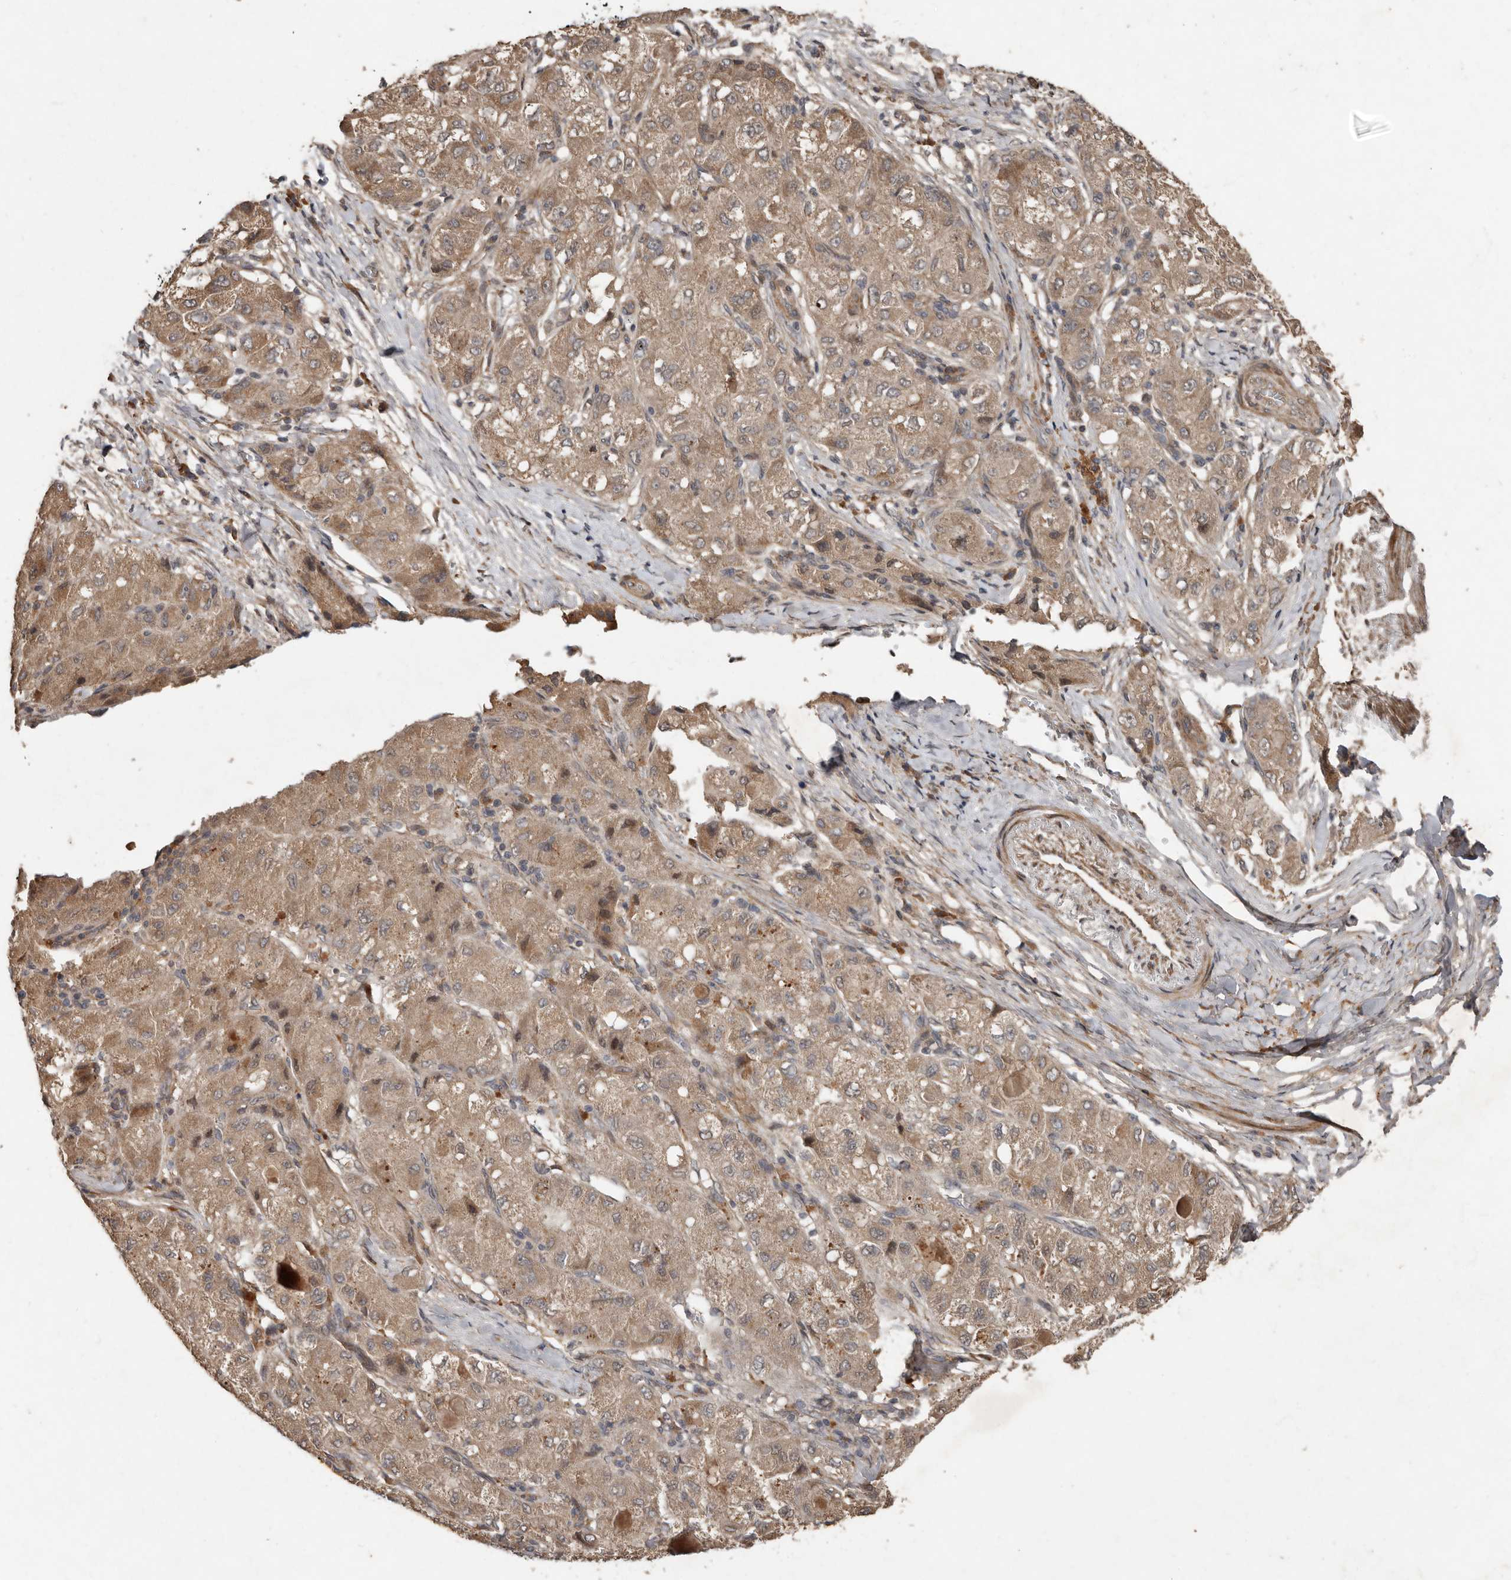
{"staining": {"intensity": "weak", "quantity": ">75%", "location": "cytoplasmic/membranous"}, "tissue": "liver cancer", "cell_type": "Tumor cells", "image_type": "cancer", "snomed": [{"axis": "morphology", "description": "Carcinoma, Hepatocellular, NOS"}, {"axis": "topography", "description": "Liver"}], "caption": "Immunohistochemical staining of liver hepatocellular carcinoma exhibits low levels of weak cytoplasmic/membranous staining in approximately >75% of tumor cells. The protein of interest is shown in brown color, while the nuclei are stained blue.", "gene": "KIF26B", "patient": {"sex": "male", "age": 80}}